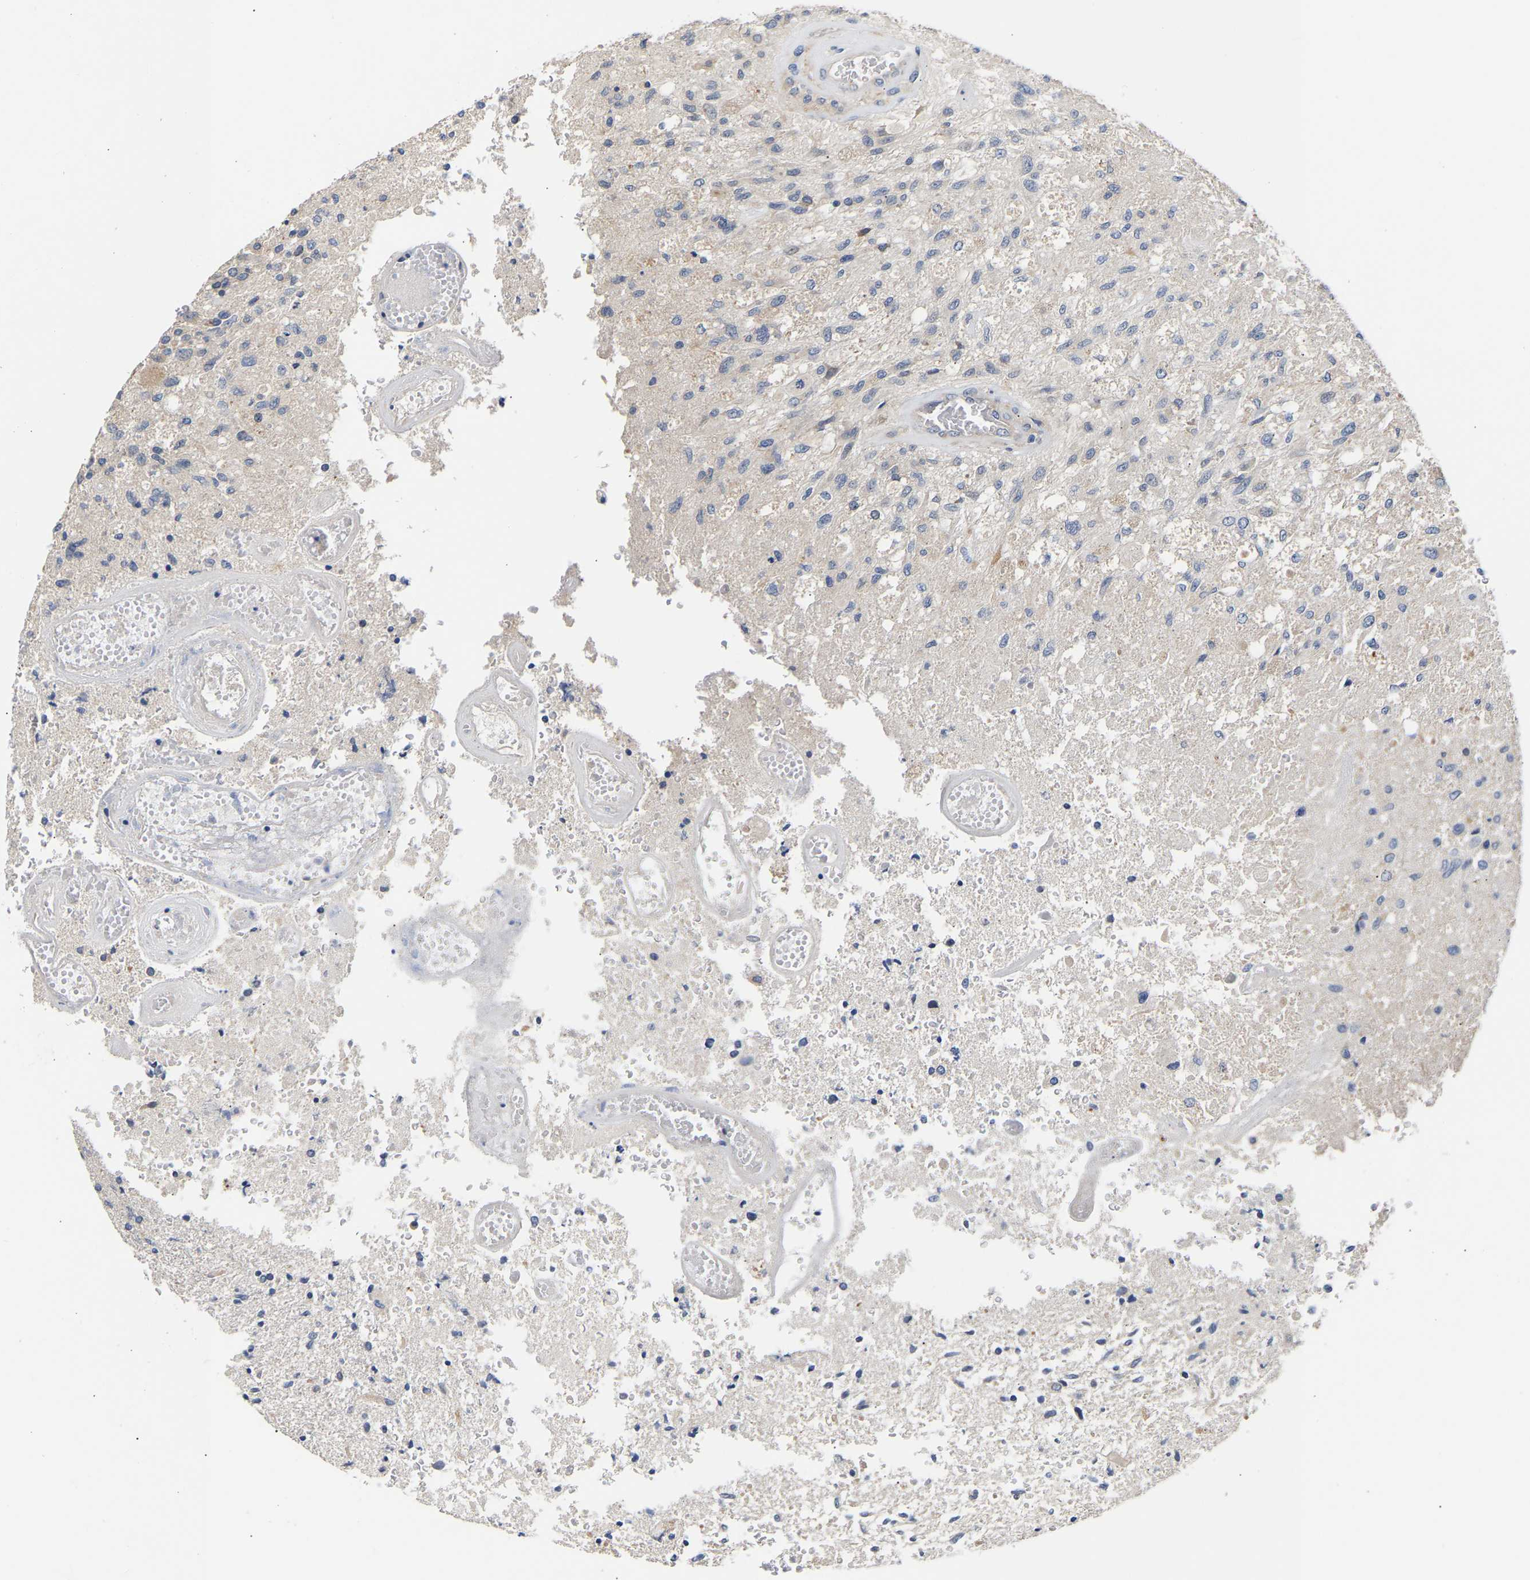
{"staining": {"intensity": "negative", "quantity": "none", "location": "none"}, "tissue": "glioma", "cell_type": "Tumor cells", "image_type": "cancer", "snomed": [{"axis": "morphology", "description": "Normal tissue, NOS"}, {"axis": "morphology", "description": "Glioma, malignant, High grade"}, {"axis": "topography", "description": "Cerebral cortex"}], "caption": "This micrograph is of malignant high-grade glioma stained with IHC to label a protein in brown with the nuclei are counter-stained blue. There is no staining in tumor cells. (DAB (3,3'-diaminobenzidine) immunohistochemistry with hematoxylin counter stain).", "gene": "KASH5", "patient": {"sex": "male", "age": 77}}